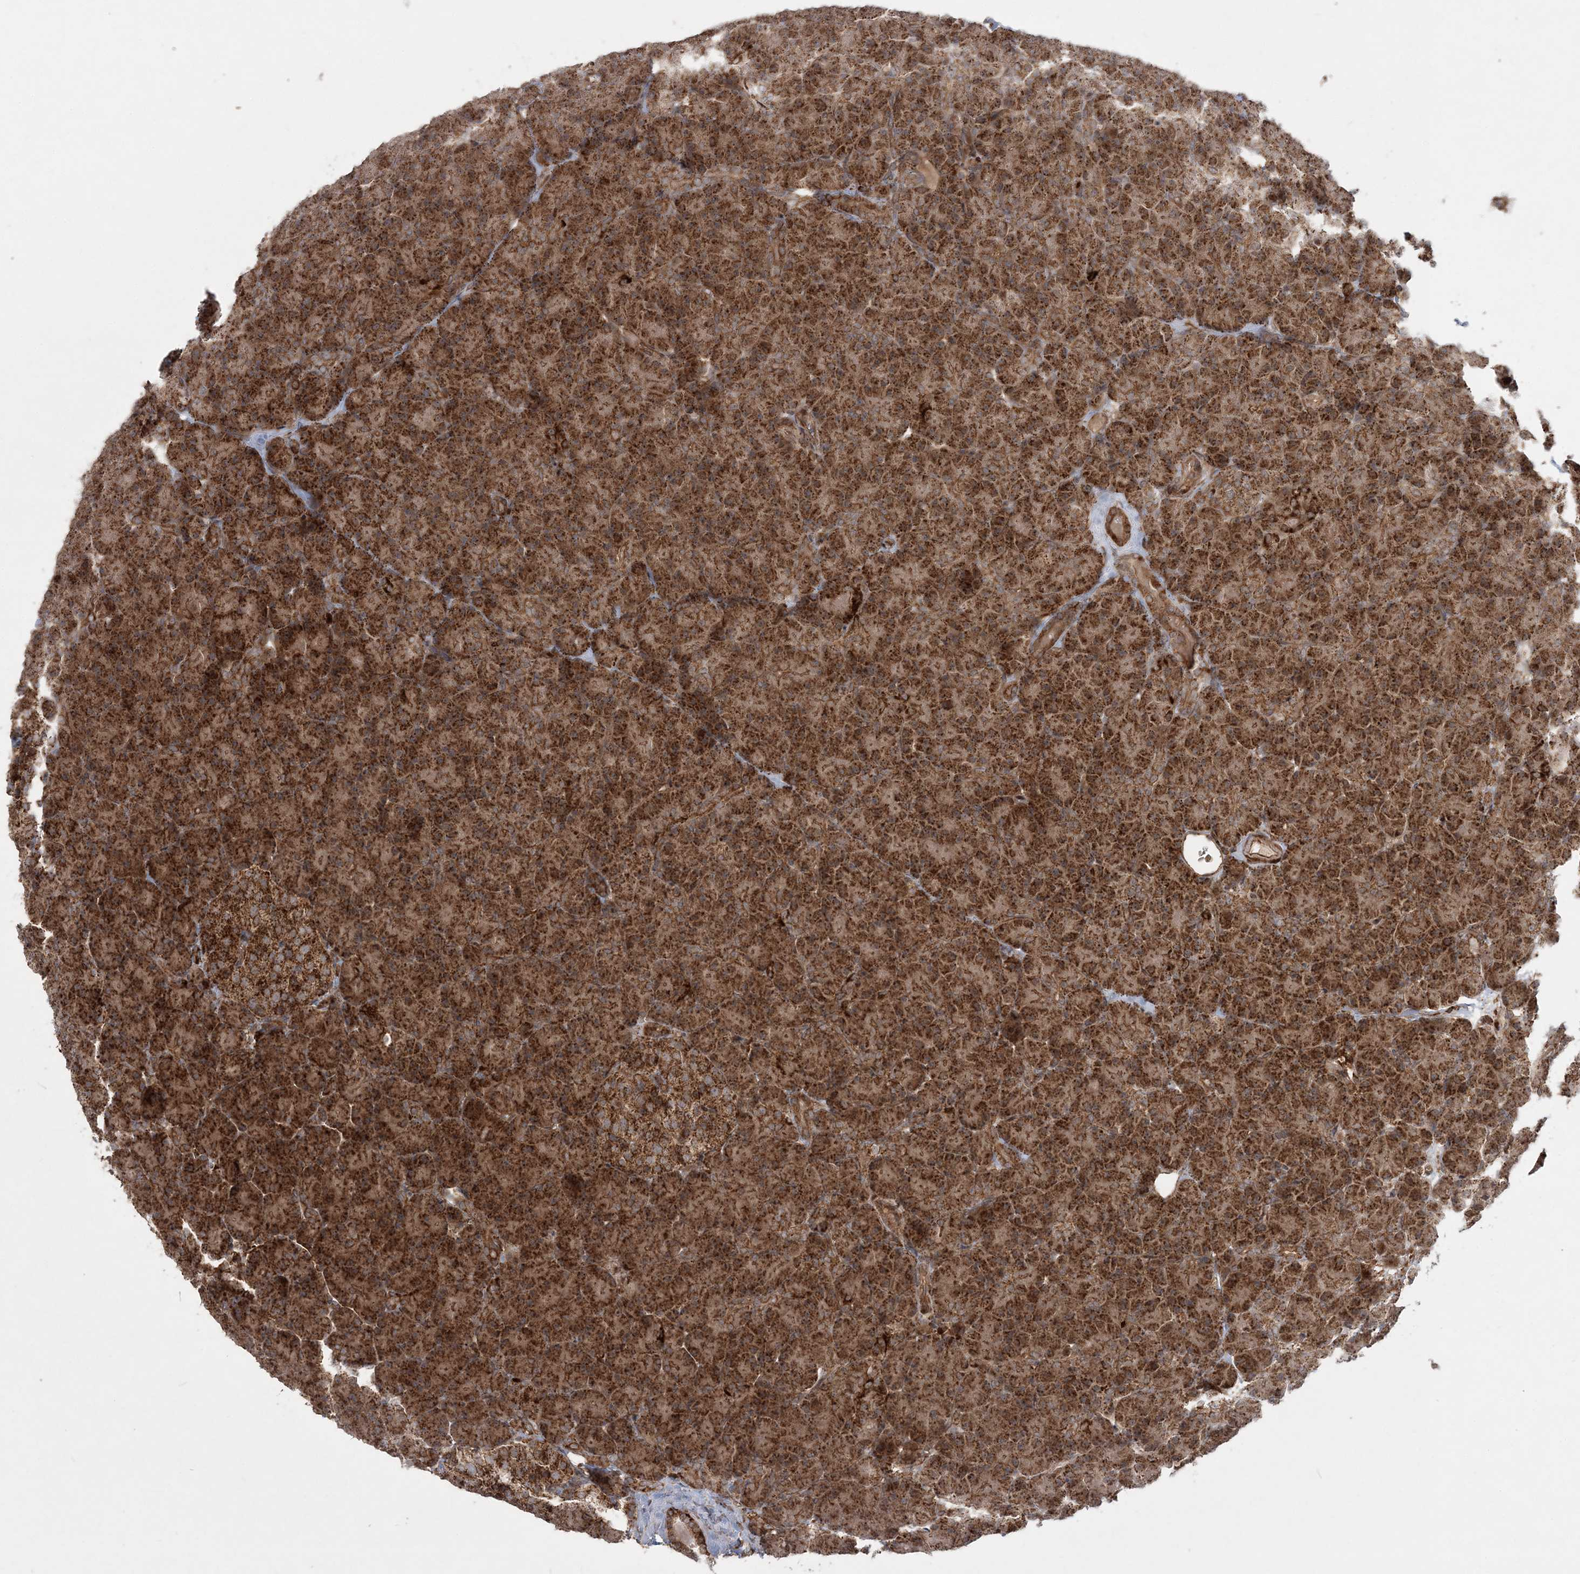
{"staining": {"intensity": "strong", "quantity": ">75%", "location": "cytoplasmic/membranous"}, "tissue": "pancreas", "cell_type": "Exocrine glandular cells", "image_type": "normal", "snomed": [{"axis": "morphology", "description": "Normal tissue, NOS"}, {"axis": "topography", "description": "Pancreas"}], "caption": "A brown stain shows strong cytoplasmic/membranous positivity of a protein in exocrine glandular cells of benign human pancreas.", "gene": "LRPPRC", "patient": {"sex": "female", "age": 43}}